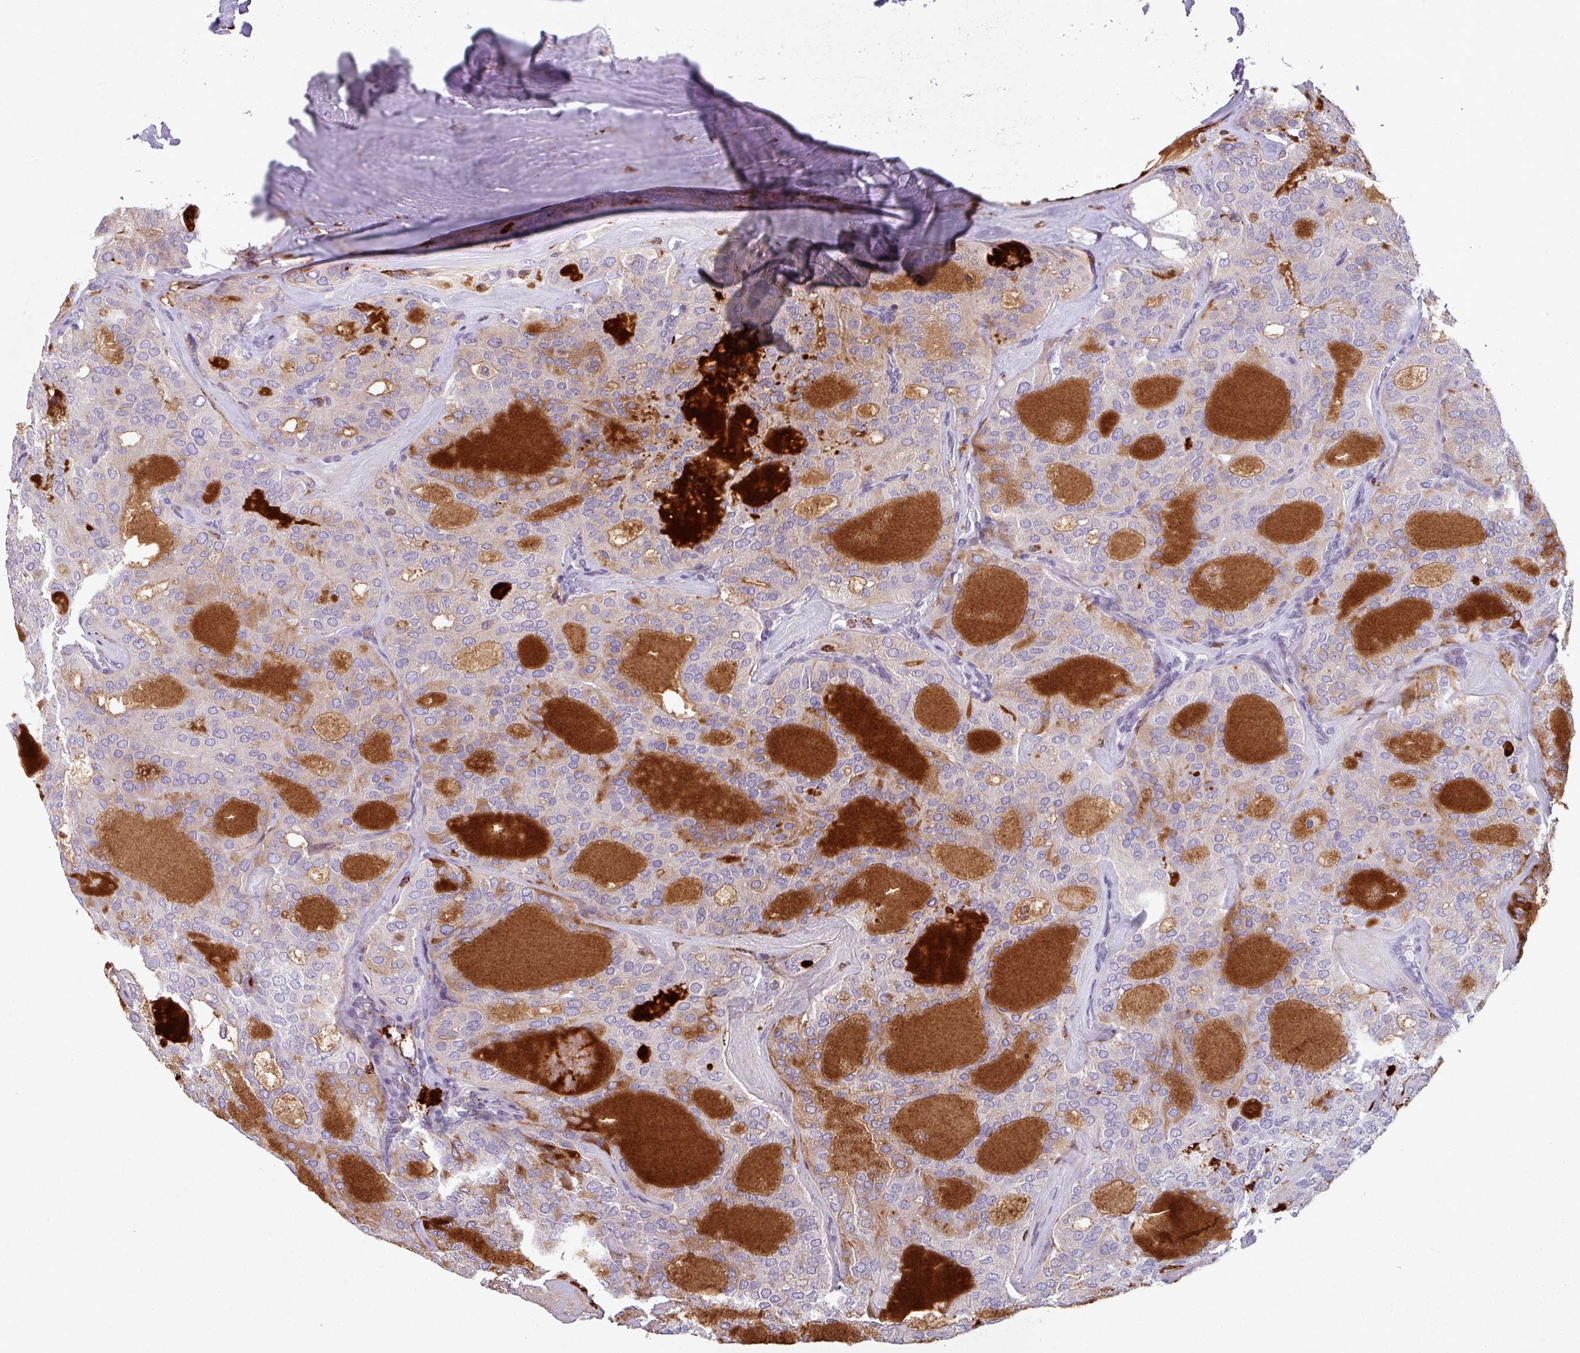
{"staining": {"intensity": "weak", "quantity": "25%-75%", "location": "cytoplasmic/membranous"}, "tissue": "thyroid cancer", "cell_type": "Tumor cells", "image_type": "cancer", "snomed": [{"axis": "morphology", "description": "Follicular adenoma carcinoma, NOS"}, {"axis": "topography", "description": "Thyroid gland"}], "caption": "A photomicrograph of human thyroid cancer (follicular adenoma carcinoma) stained for a protein demonstrates weak cytoplasmic/membranous brown staining in tumor cells.", "gene": "NEDD9", "patient": {"sex": "male", "age": 75}}